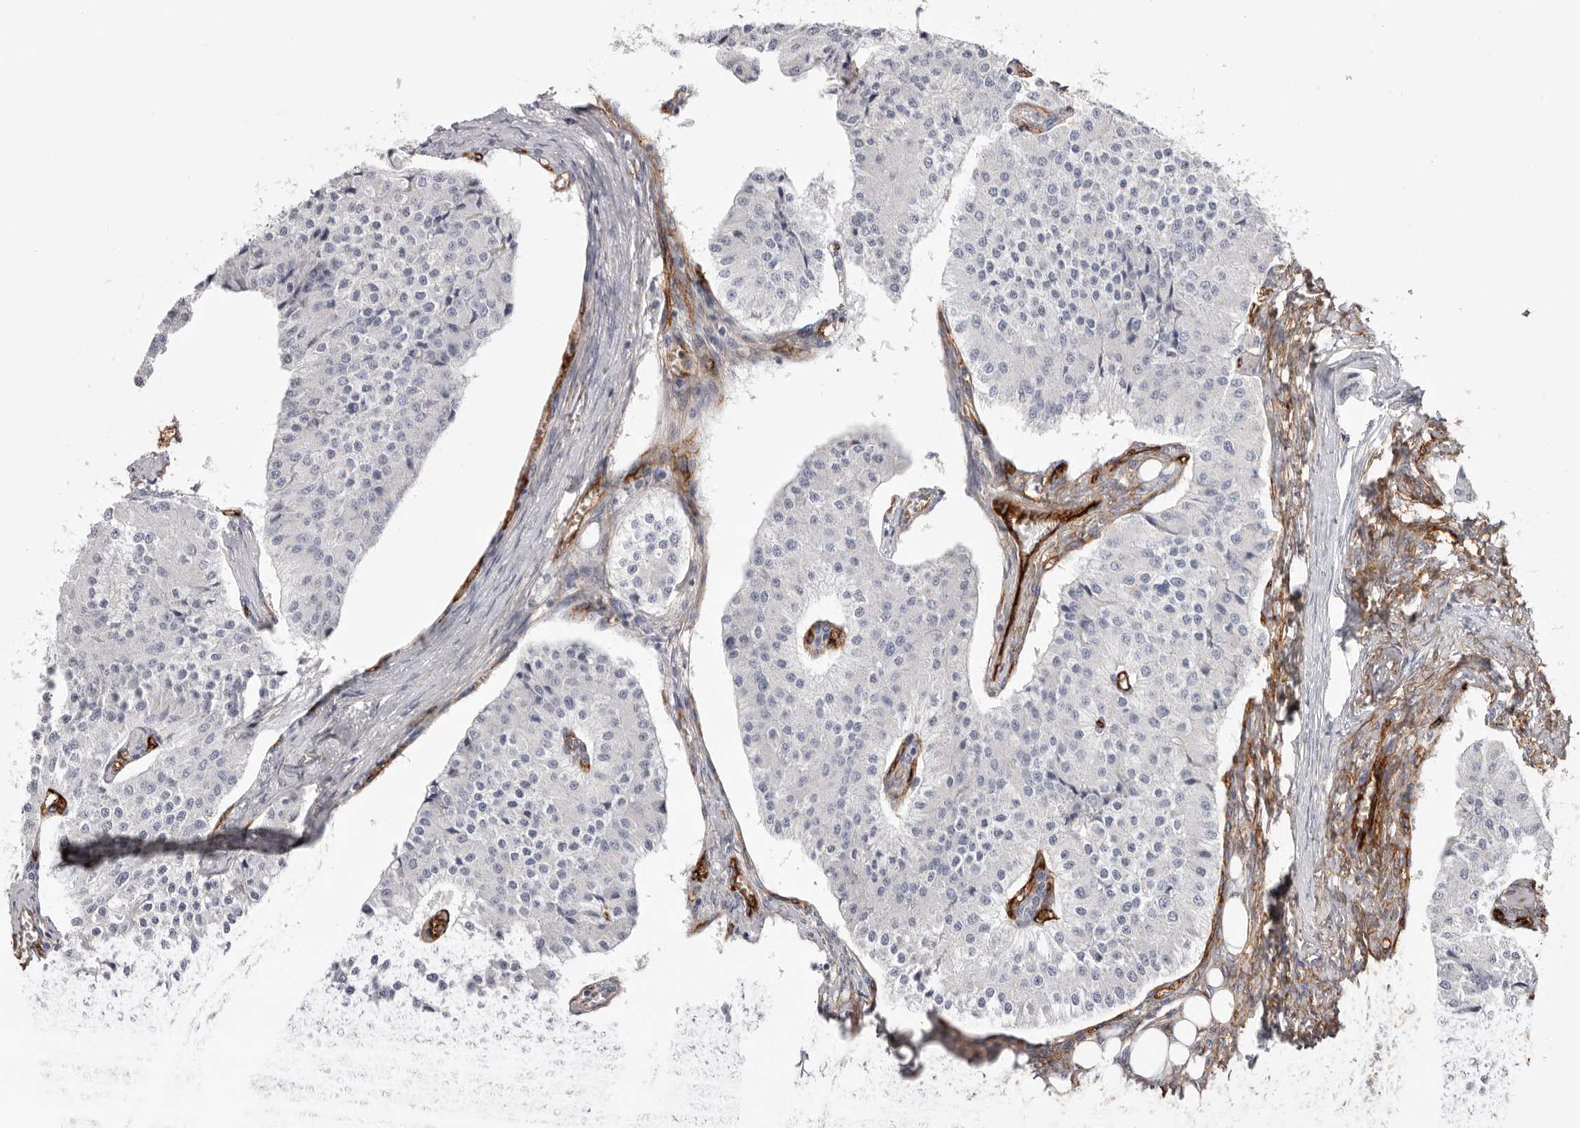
{"staining": {"intensity": "negative", "quantity": "none", "location": "none"}, "tissue": "carcinoid", "cell_type": "Tumor cells", "image_type": "cancer", "snomed": [{"axis": "morphology", "description": "Carcinoid, malignant, NOS"}, {"axis": "topography", "description": "Colon"}], "caption": "Photomicrograph shows no significant protein positivity in tumor cells of carcinoid. The staining is performed using DAB (3,3'-diaminobenzidine) brown chromogen with nuclei counter-stained in using hematoxylin.", "gene": "LRRC66", "patient": {"sex": "female", "age": 52}}